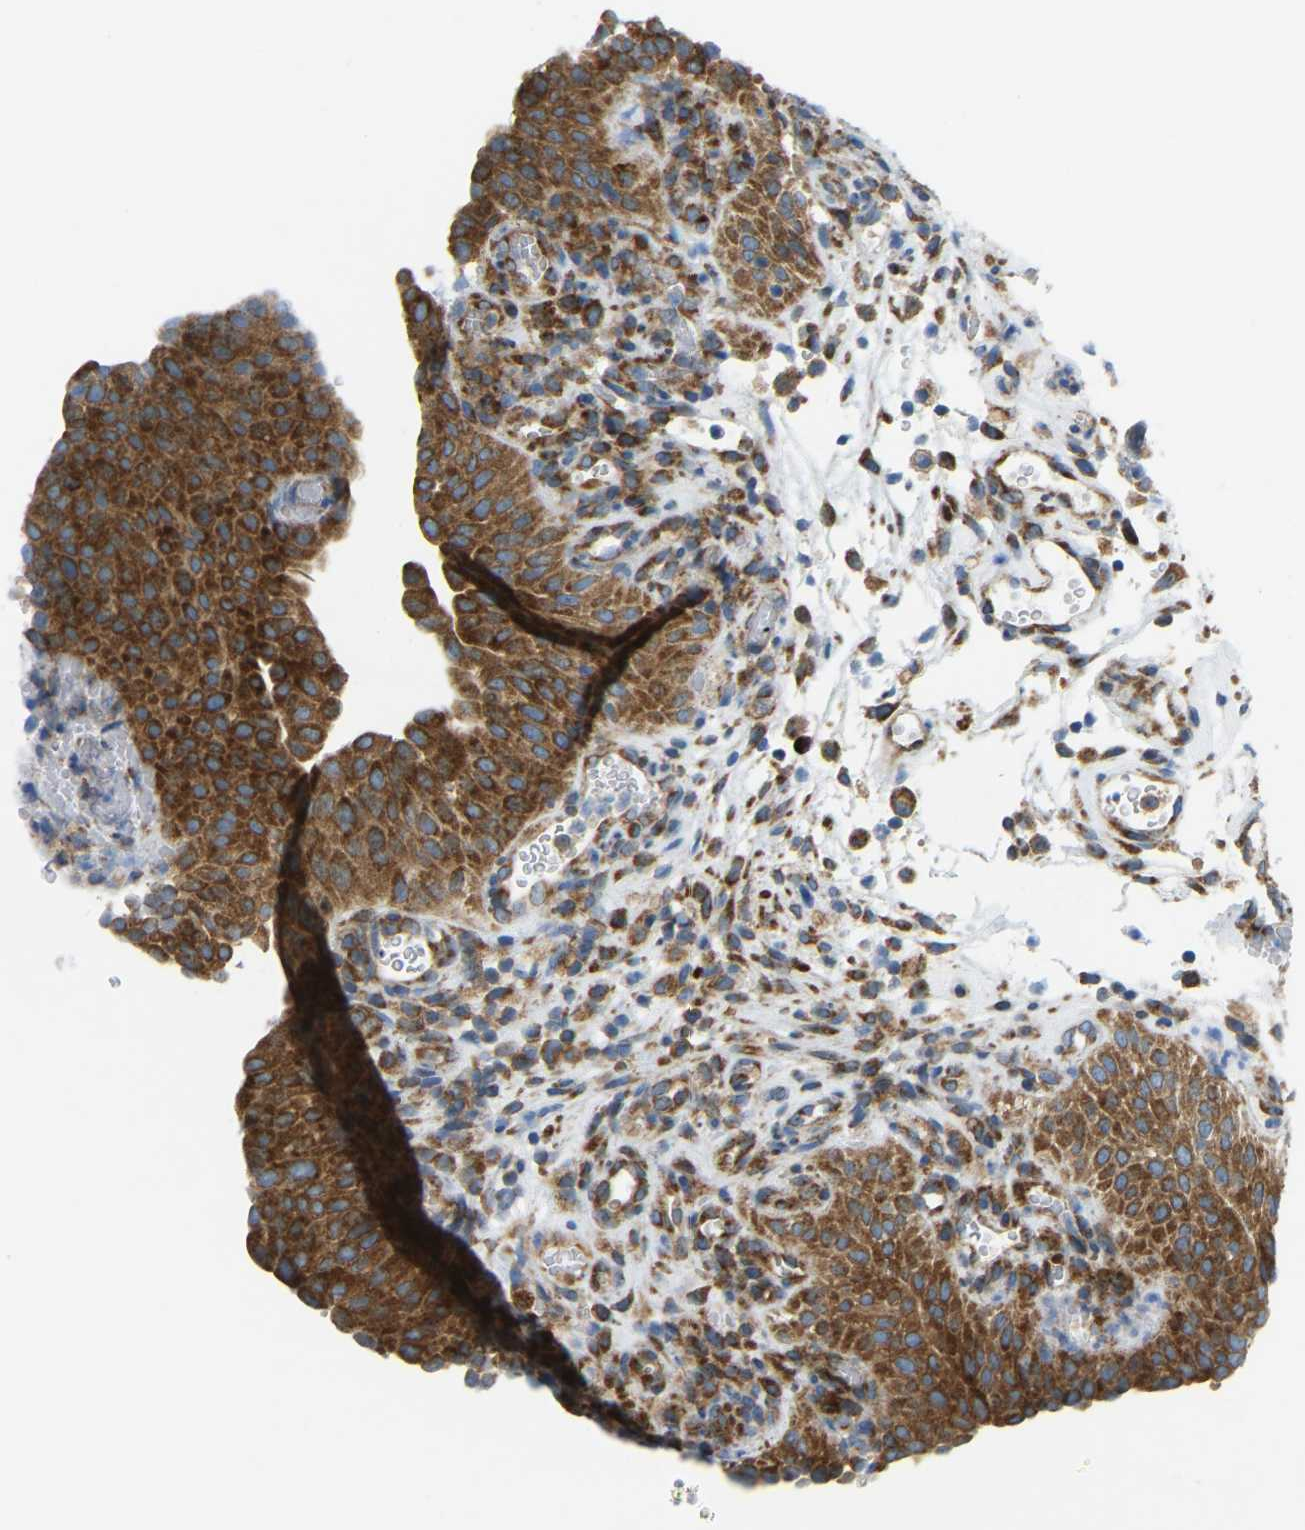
{"staining": {"intensity": "strong", "quantity": ">75%", "location": "cytoplasmic/membranous"}, "tissue": "urothelial cancer", "cell_type": "Tumor cells", "image_type": "cancer", "snomed": [{"axis": "morphology", "description": "Urothelial carcinoma, Low grade"}, {"axis": "morphology", "description": "Urothelial carcinoma, High grade"}, {"axis": "topography", "description": "Urinary bladder"}], "caption": "Tumor cells demonstrate high levels of strong cytoplasmic/membranous expression in about >75% of cells in human high-grade urothelial carcinoma.", "gene": "SND1", "patient": {"sex": "male", "age": 35}}